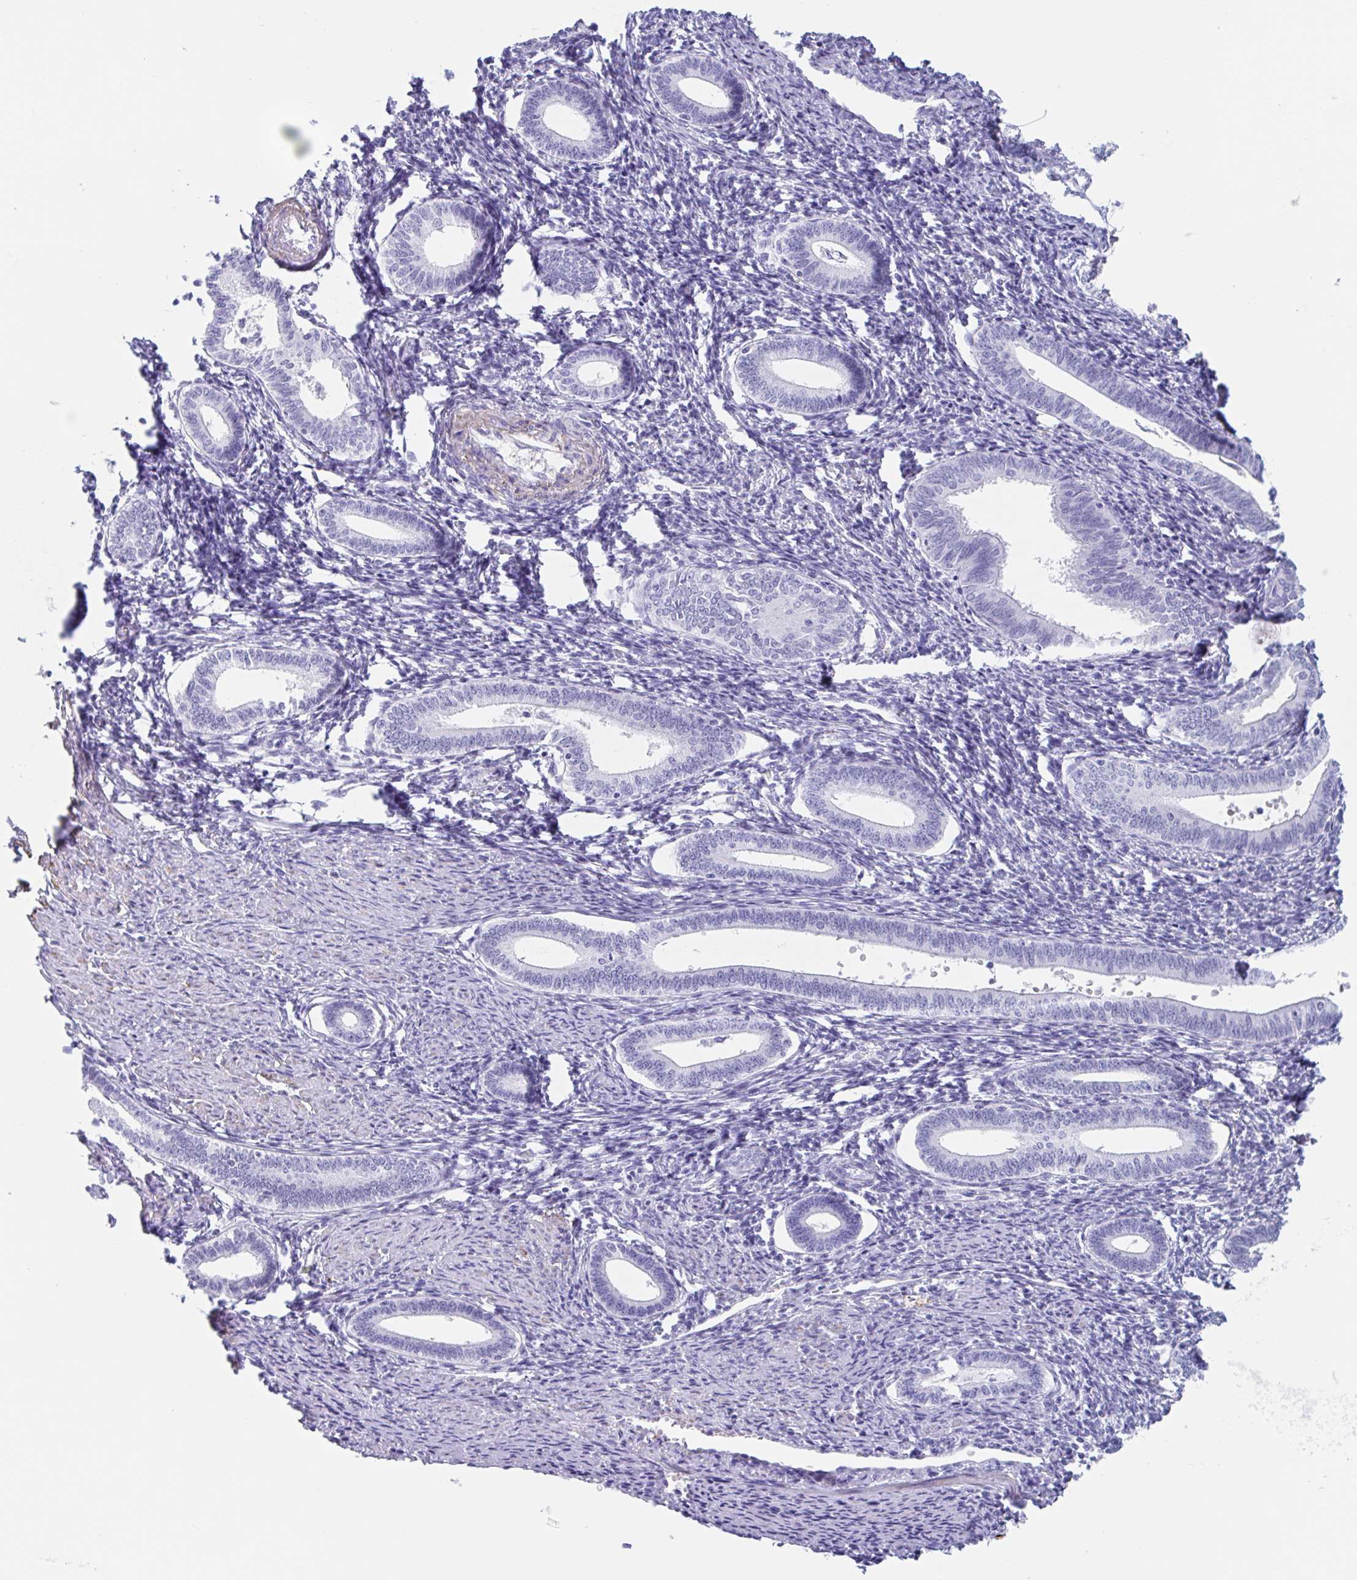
{"staining": {"intensity": "negative", "quantity": "none", "location": "none"}, "tissue": "endometrium", "cell_type": "Cells in endometrial stroma", "image_type": "normal", "snomed": [{"axis": "morphology", "description": "Normal tissue, NOS"}, {"axis": "topography", "description": "Endometrium"}], "caption": "The immunohistochemistry image has no significant positivity in cells in endometrial stroma of endometrium. Nuclei are stained in blue.", "gene": "TAS2R41", "patient": {"sex": "female", "age": 41}}